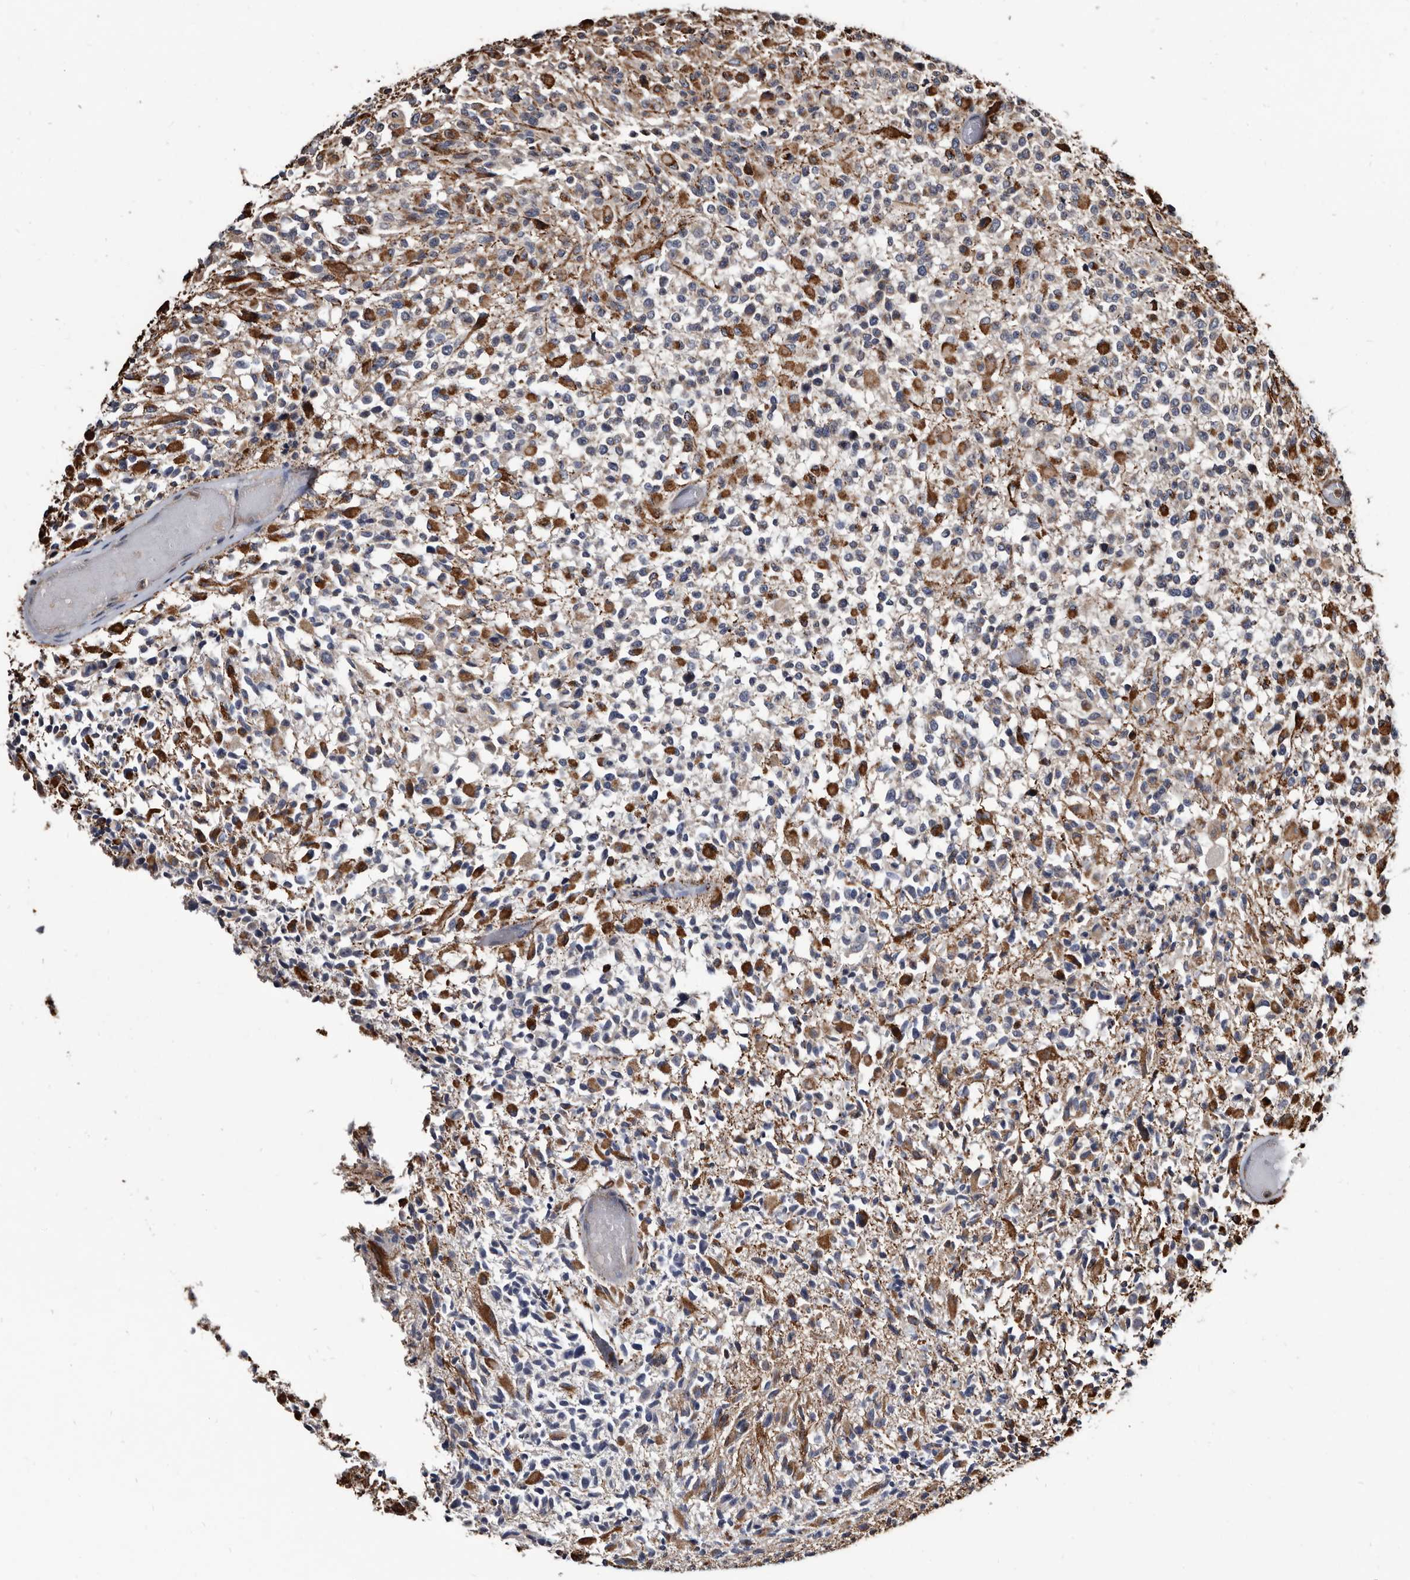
{"staining": {"intensity": "moderate", "quantity": "25%-75%", "location": "cytoplasmic/membranous"}, "tissue": "glioma", "cell_type": "Tumor cells", "image_type": "cancer", "snomed": [{"axis": "morphology", "description": "Glioma, malignant, High grade"}, {"axis": "morphology", "description": "Glioblastoma, NOS"}, {"axis": "topography", "description": "Brain"}], "caption": "Protein staining reveals moderate cytoplasmic/membranous expression in approximately 25%-75% of tumor cells in glioma. Nuclei are stained in blue.", "gene": "CTSA", "patient": {"sex": "male", "age": 60}}